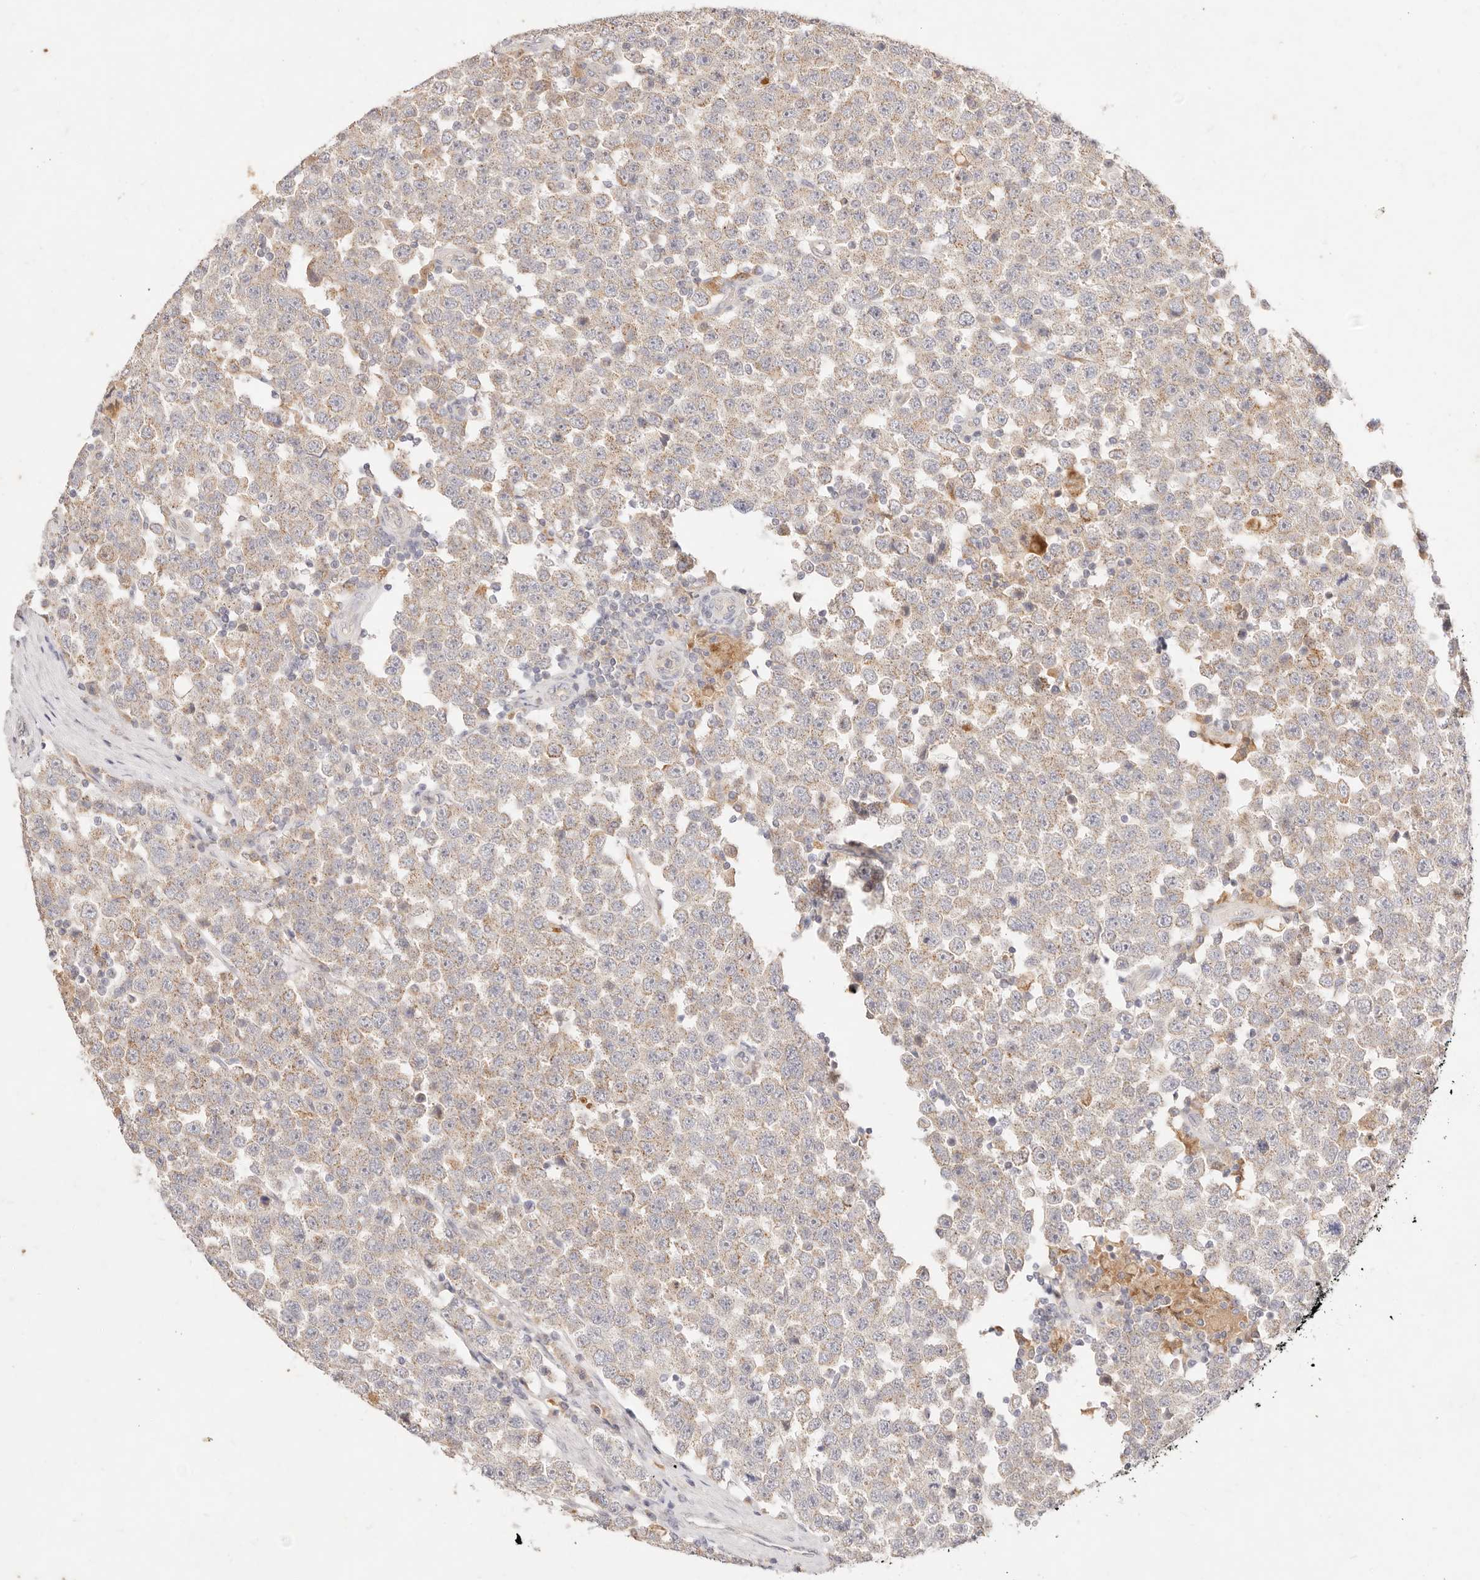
{"staining": {"intensity": "weak", "quantity": "25%-75%", "location": "cytoplasmic/membranous"}, "tissue": "testis cancer", "cell_type": "Tumor cells", "image_type": "cancer", "snomed": [{"axis": "morphology", "description": "Seminoma, NOS"}, {"axis": "topography", "description": "Testis"}], "caption": "This photomicrograph displays immunohistochemistry (IHC) staining of testis cancer, with low weak cytoplasmic/membranous staining in approximately 25%-75% of tumor cells.", "gene": "ACOX1", "patient": {"sex": "male", "age": 28}}